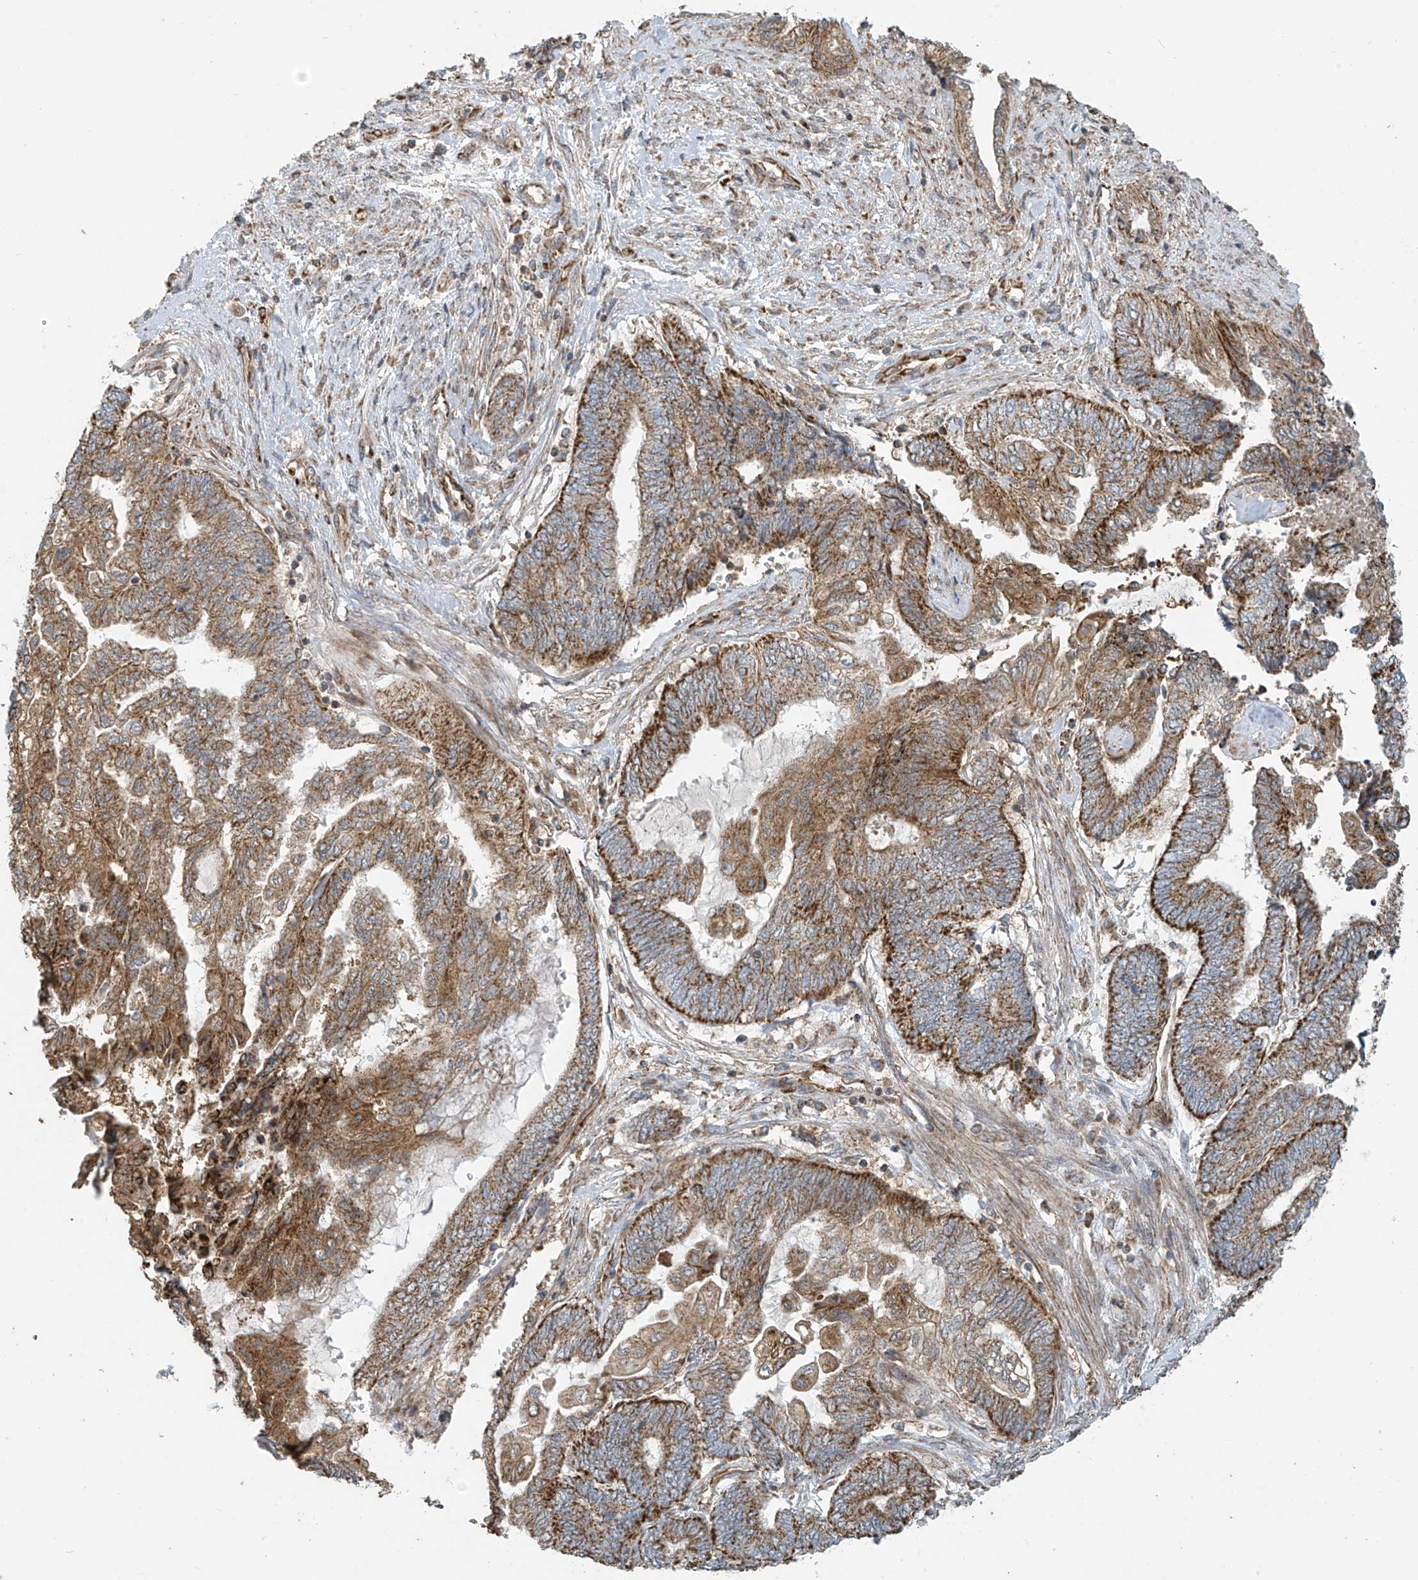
{"staining": {"intensity": "moderate", "quantity": ">75%", "location": "cytoplasmic/membranous"}, "tissue": "endometrial cancer", "cell_type": "Tumor cells", "image_type": "cancer", "snomed": [{"axis": "morphology", "description": "Adenocarcinoma, NOS"}, {"axis": "topography", "description": "Uterus"}, {"axis": "topography", "description": "Endometrium"}], "caption": "Immunohistochemistry (IHC) (DAB) staining of human endometrial cancer (adenocarcinoma) demonstrates moderate cytoplasmic/membranous protein expression in approximately >75% of tumor cells.", "gene": "METTL6", "patient": {"sex": "female", "age": 70}}